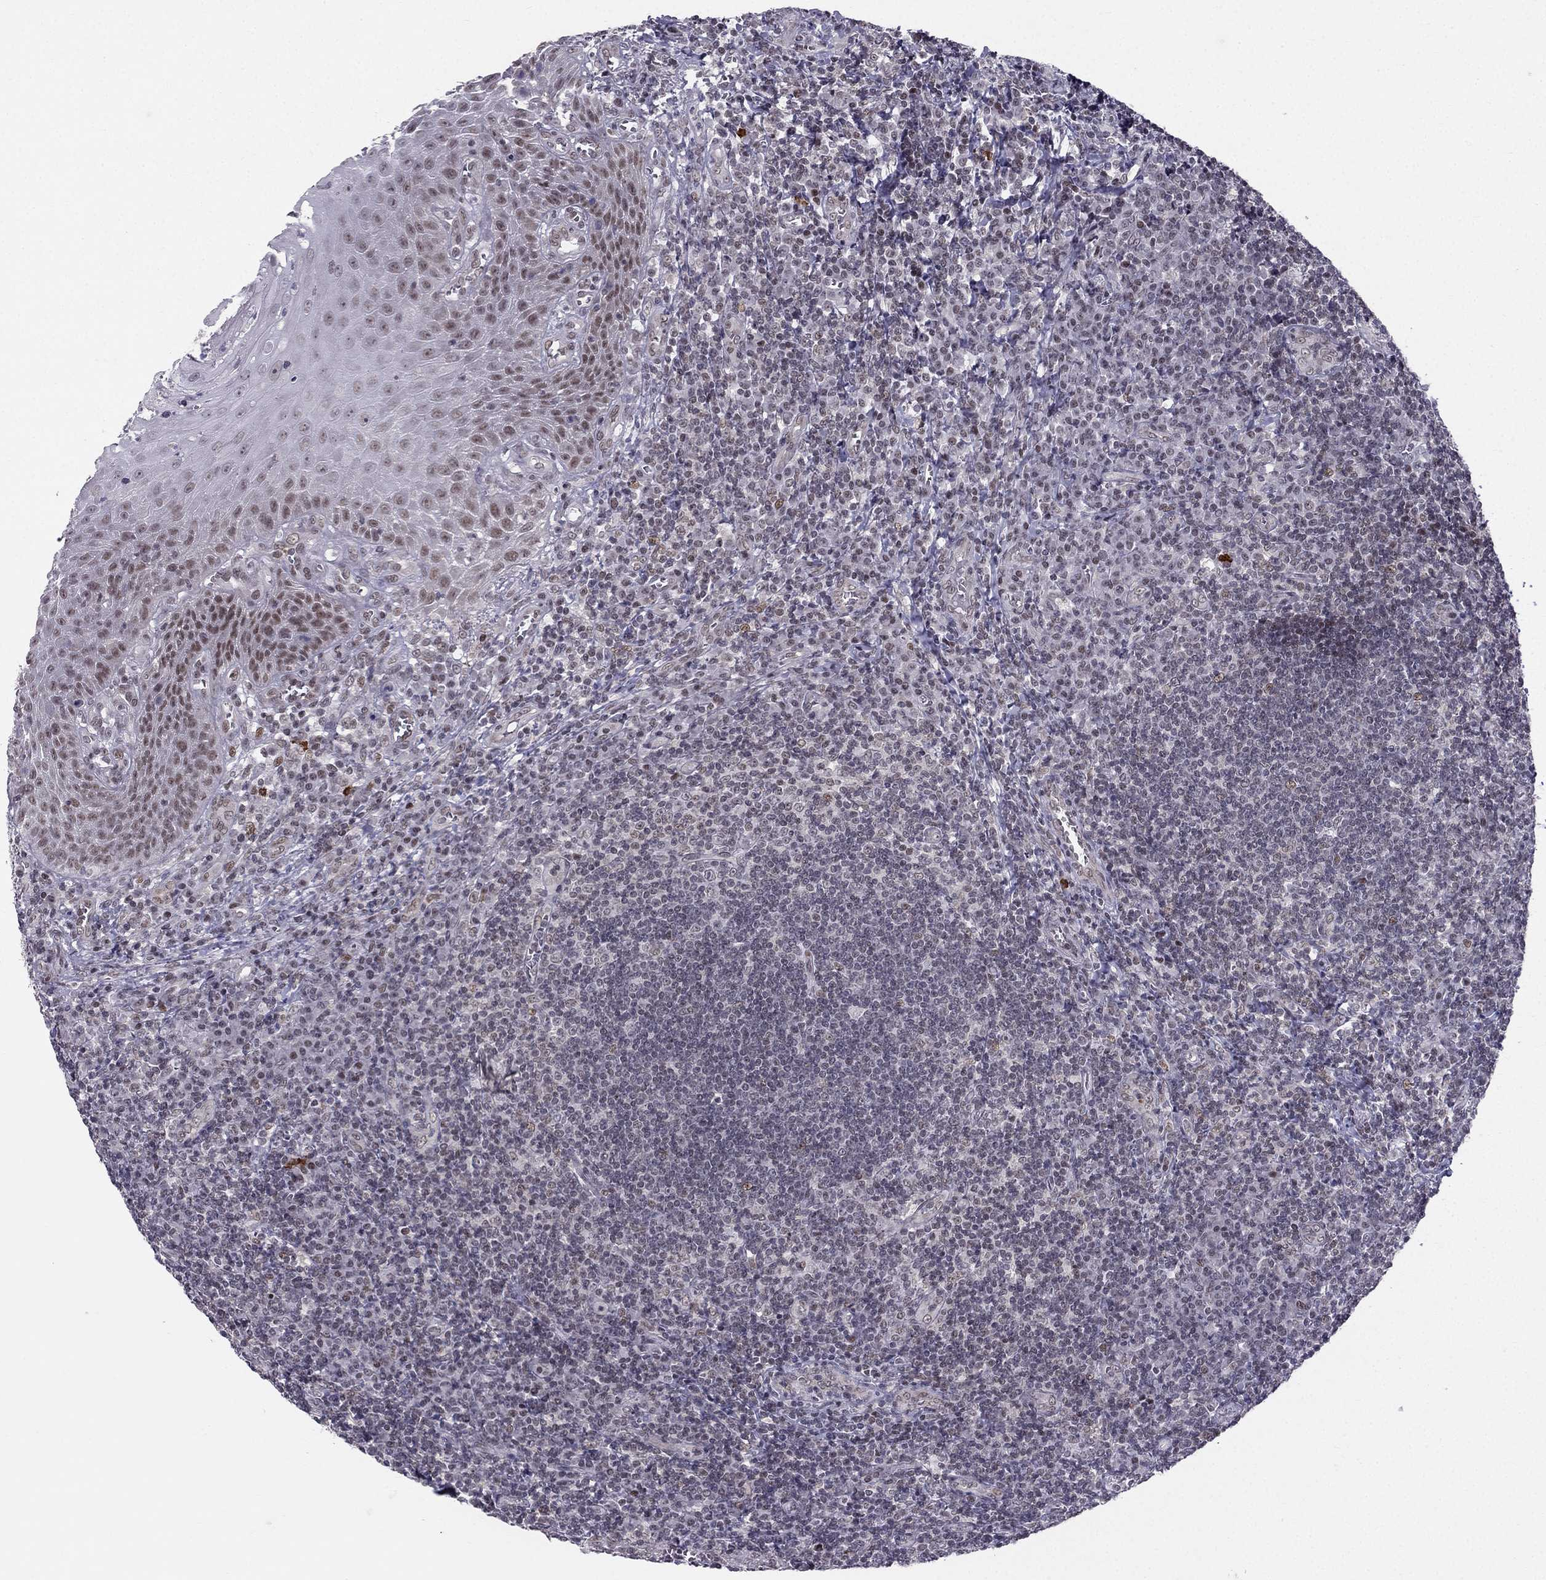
{"staining": {"intensity": "weak", "quantity": "<25%", "location": "nuclear"}, "tissue": "tonsil", "cell_type": "Germinal center cells", "image_type": "normal", "snomed": [{"axis": "morphology", "description": "Normal tissue, NOS"}, {"axis": "topography", "description": "Tonsil"}], "caption": "Image shows no significant protein staining in germinal center cells of benign tonsil.", "gene": "RPRD2", "patient": {"sex": "male", "age": 33}}